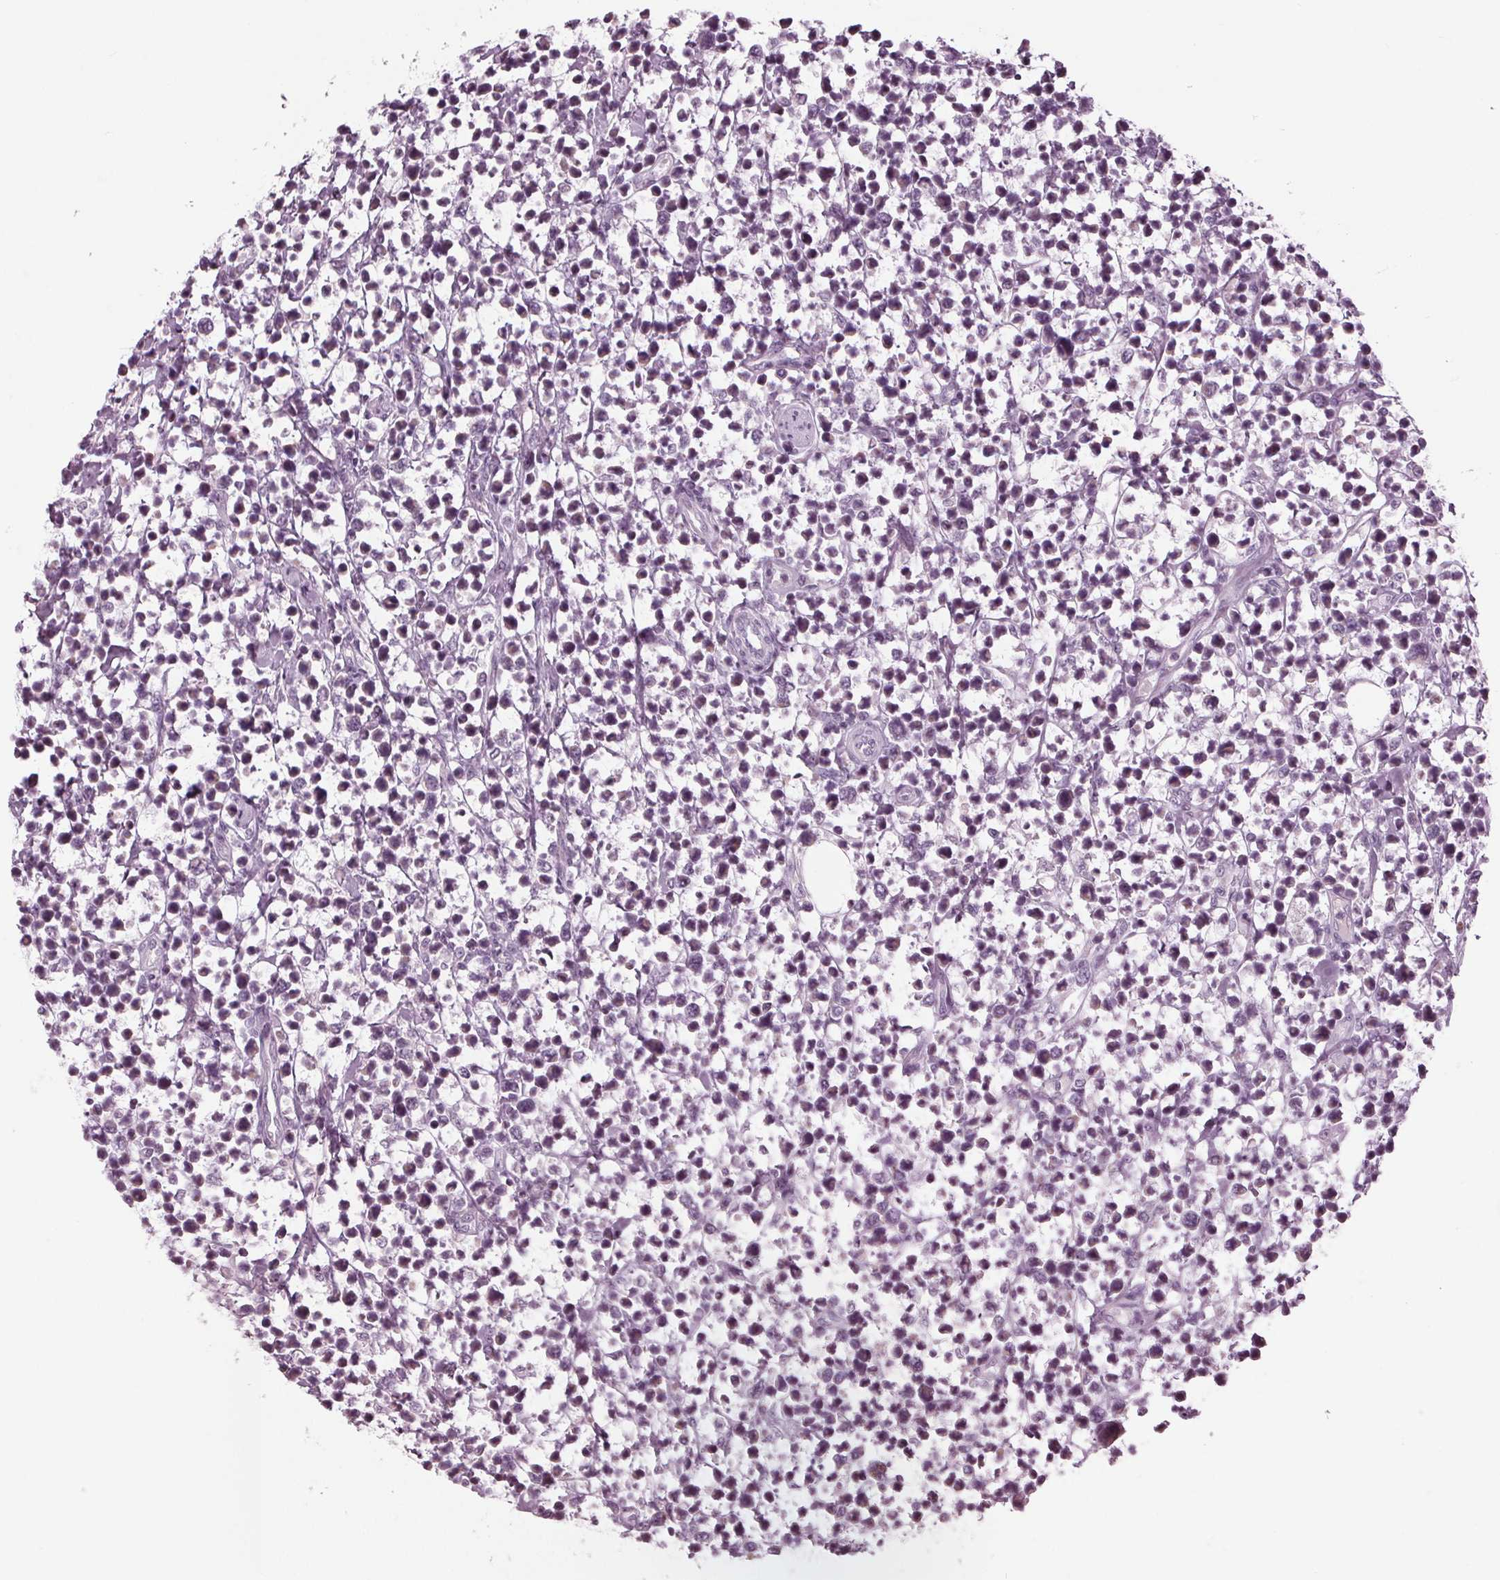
{"staining": {"intensity": "negative", "quantity": "none", "location": "none"}, "tissue": "lymphoma", "cell_type": "Tumor cells", "image_type": "cancer", "snomed": [{"axis": "morphology", "description": "Malignant lymphoma, non-Hodgkin's type, High grade"}, {"axis": "topography", "description": "Soft tissue"}], "caption": "This is an immunohistochemistry histopathology image of human malignant lymphoma, non-Hodgkin's type (high-grade). There is no staining in tumor cells.", "gene": "CLN6", "patient": {"sex": "female", "age": 56}}